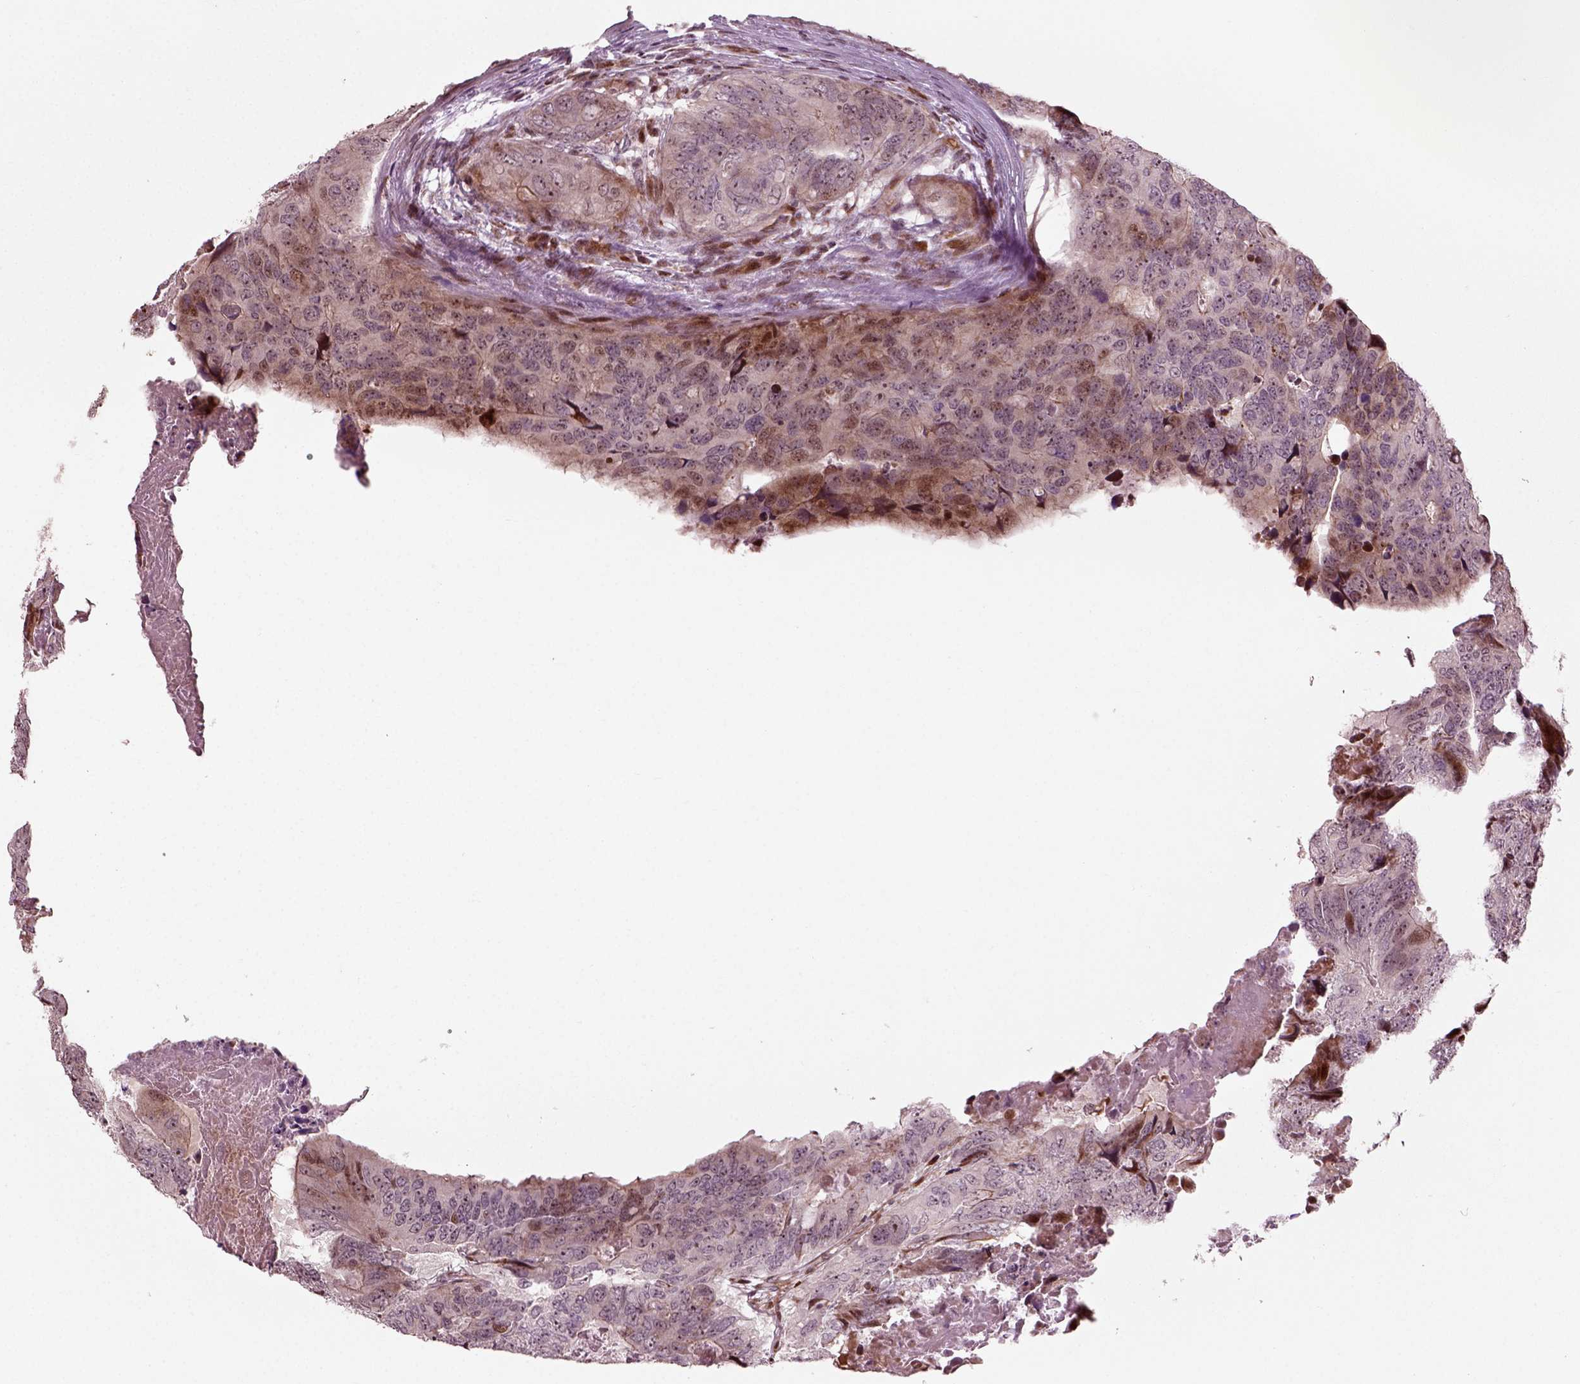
{"staining": {"intensity": "strong", "quantity": "<25%", "location": "cytoplasmic/membranous,nuclear"}, "tissue": "colorectal cancer", "cell_type": "Tumor cells", "image_type": "cancer", "snomed": [{"axis": "morphology", "description": "Adenocarcinoma, NOS"}, {"axis": "topography", "description": "Colon"}], "caption": "An immunohistochemistry histopathology image of tumor tissue is shown. Protein staining in brown highlights strong cytoplasmic/membranous and nuclear positivity in adenocarcinoma (colorectal) within tumor cells.", "gene": "CDC14A", "patient": {"sex": "male", "age": 79}}